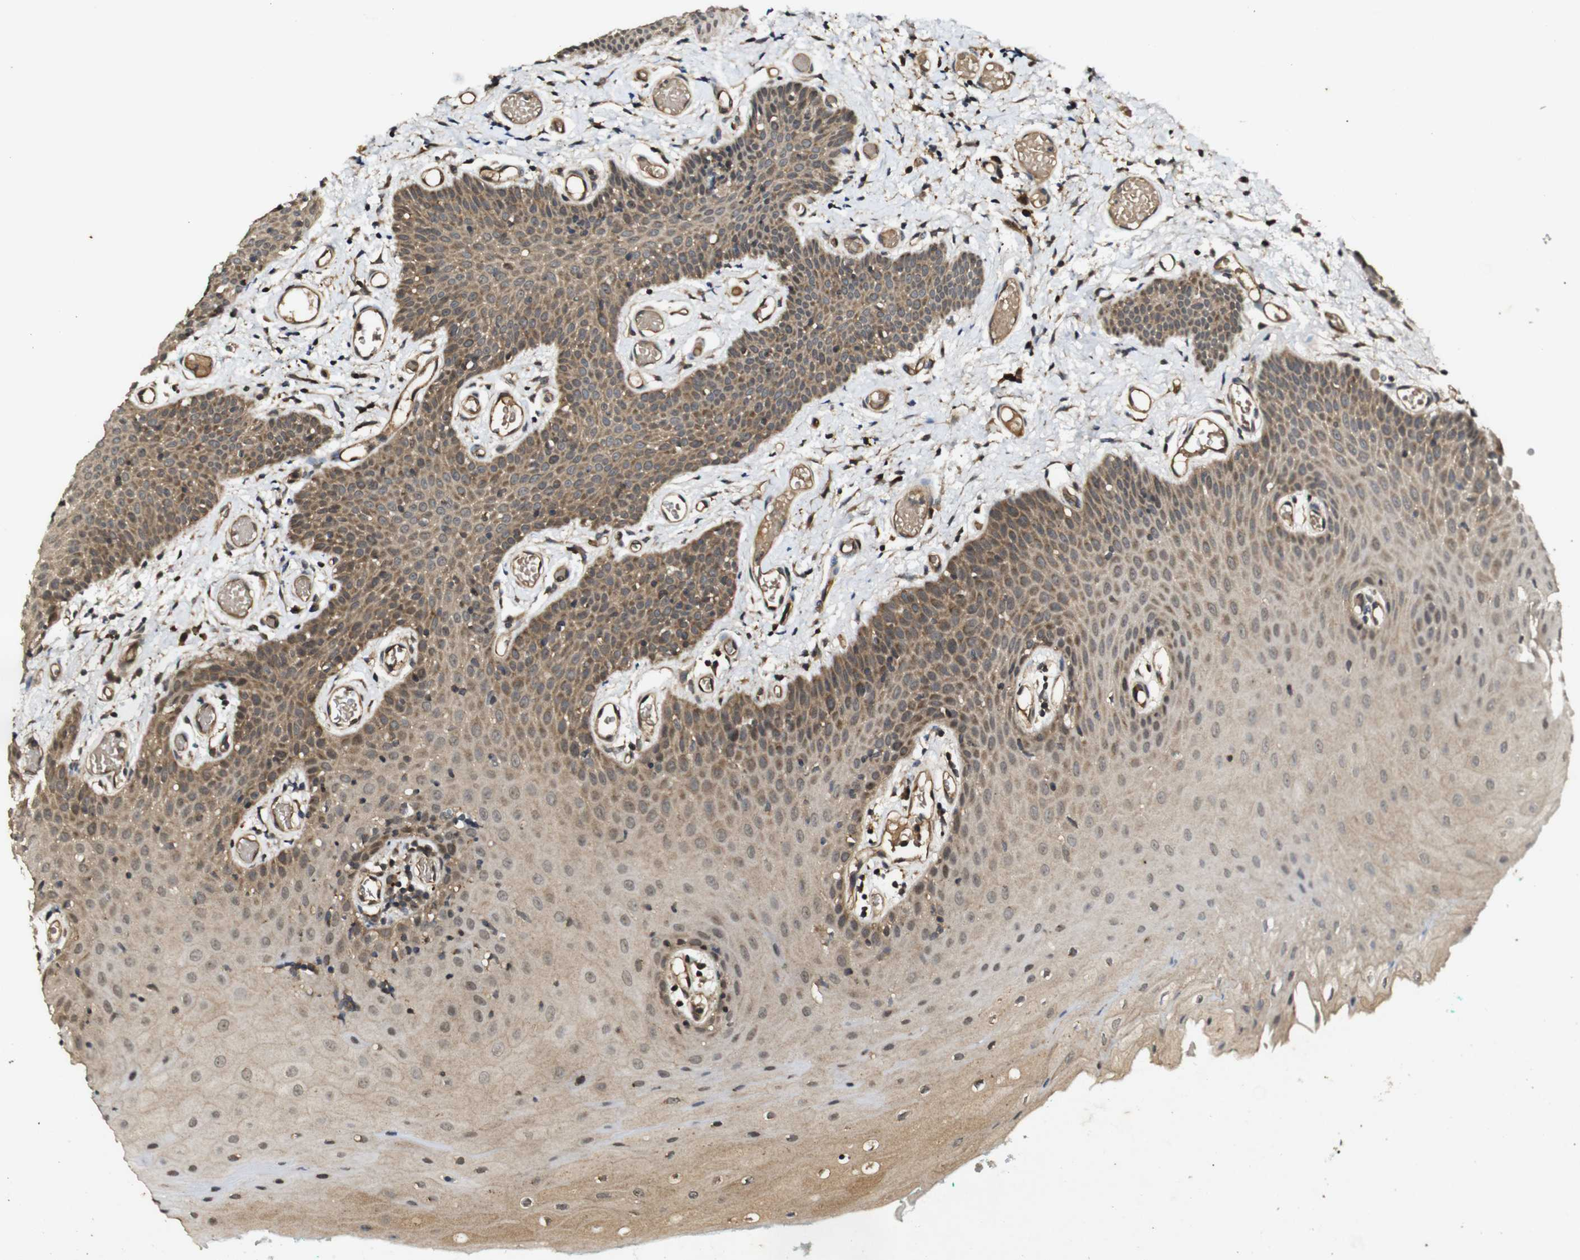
{"staining": {"intensity": "moderate", "quantity": ">75%", "location": "cytoplasmic/membranous"}, "tissue": "oral mucosa", "cell_type": "Squamous epithelial cells", "image_type": "normal", "snomed": [{"axis": "morphology", "description": "Normal tissue, NOS"}, {"axis": "morphology", "description": "Squamous cell carcinoma, NOS"}, {"axis": "topography", "description": "Oral tissue"}, {"axis": "topography", "description": "Salivary gland"}, {"axis": "topography", "description": "Head-Neck"}], "caption": "Oral mucosa stained with a brown dye shows moderate cytoplasmic/membranous positive expression in approximately >75% of squamous epithelial cells.", "gene": "RIPK1", "patient": {"sex": "female", "age": 62}}